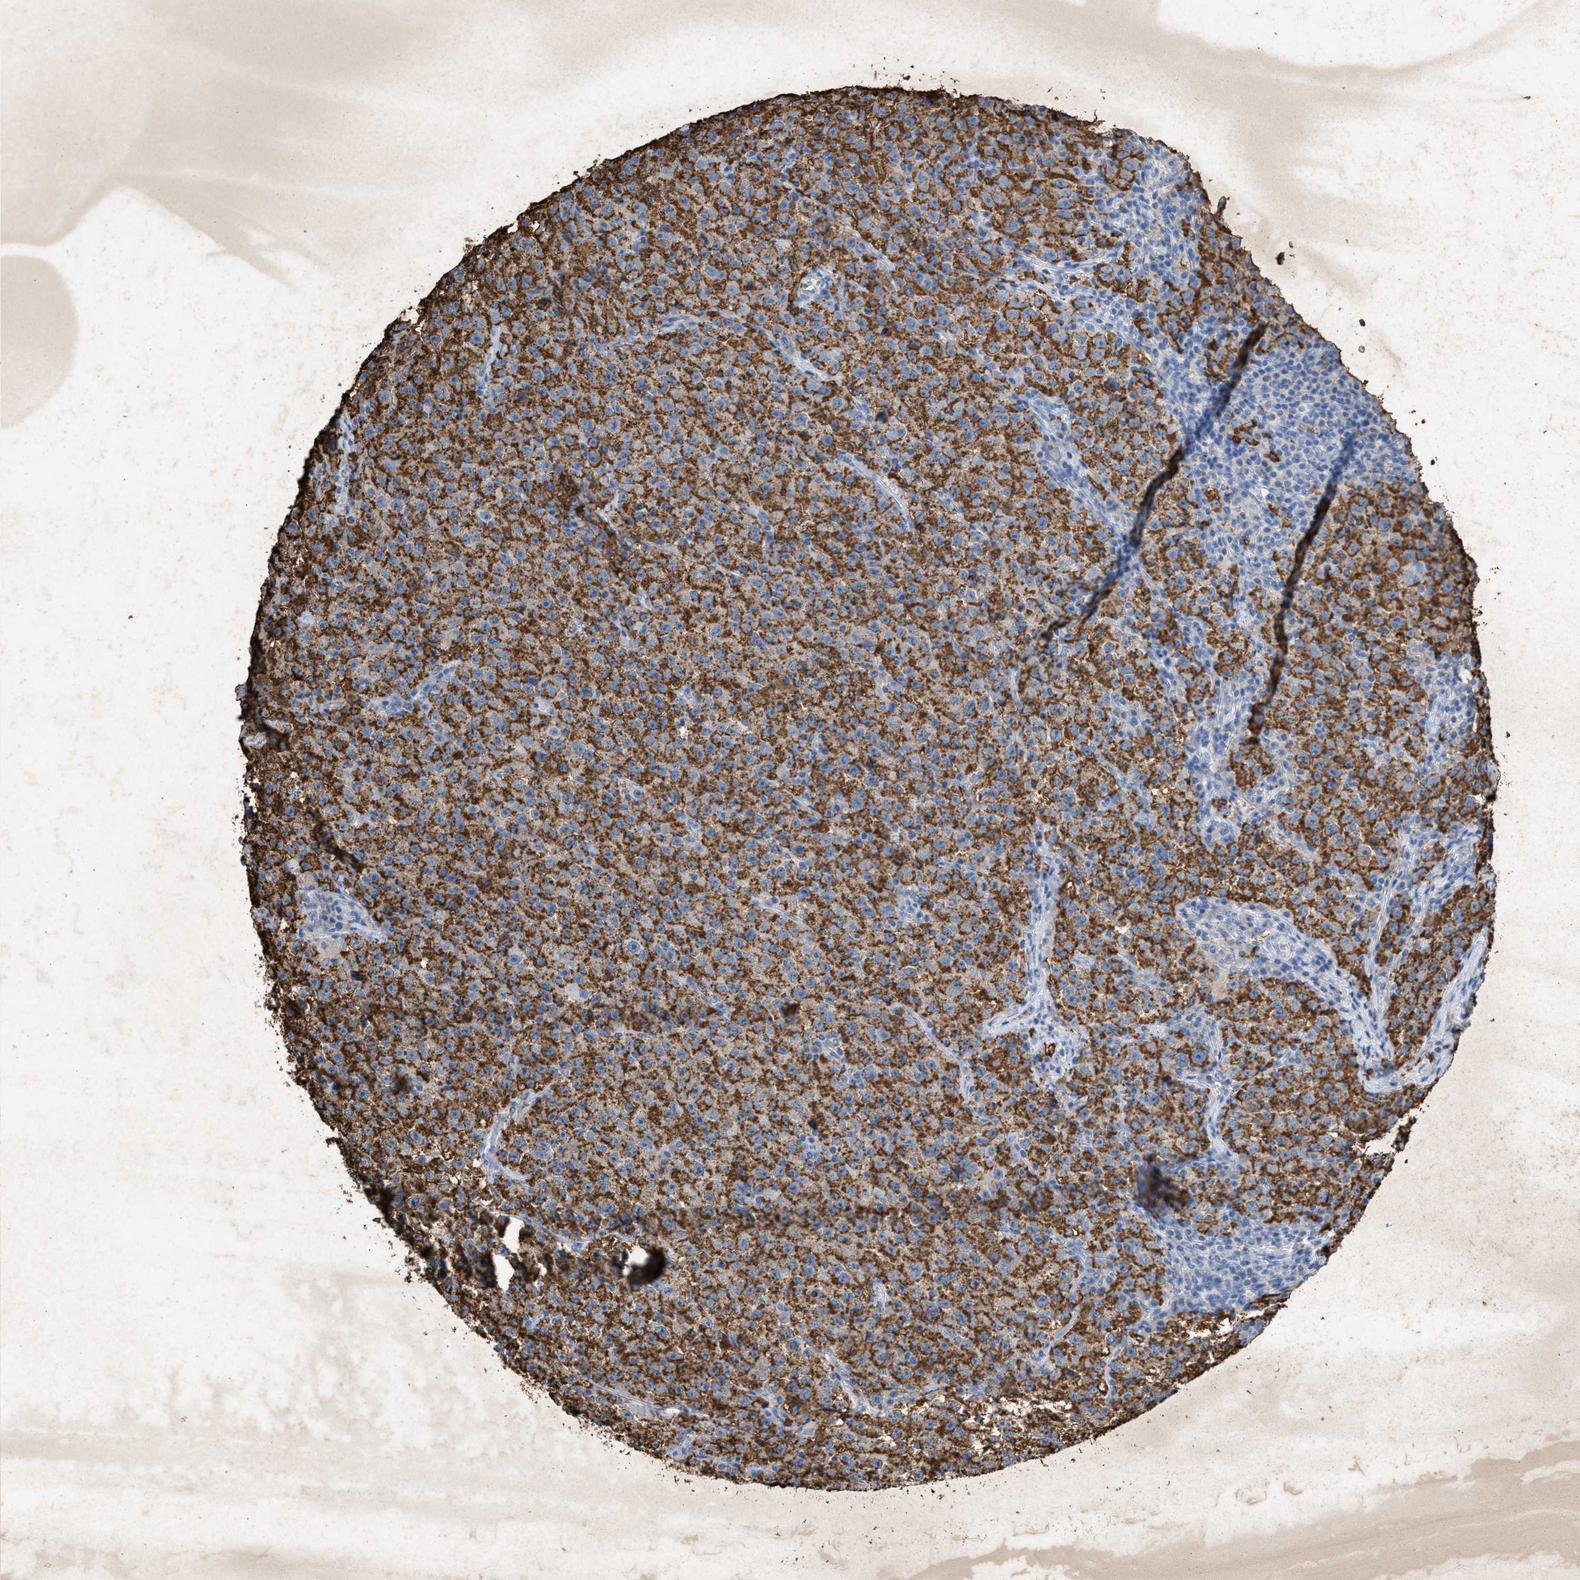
{"staining": {"intensity": "moderate", "quantity": "25%-75%", "location": "cytoplasmic/membranous"}, "tissue": "testis cancer", "cell_type": "Tumor cells", "image_type": "cancer", "snomed": [{"axis": "morphology", "description": "Seminoma, NOS"}, {"axis": "topography", "description": "Testis"}], "caption": "Seminoma (testis) stained with a brown dye reveals moderate cytoplasmic/membranous positive staining in about 25%-75% of tumor cells.", "gene": "LTB4R2", "patient": {"sex": "male", "age": 22}}